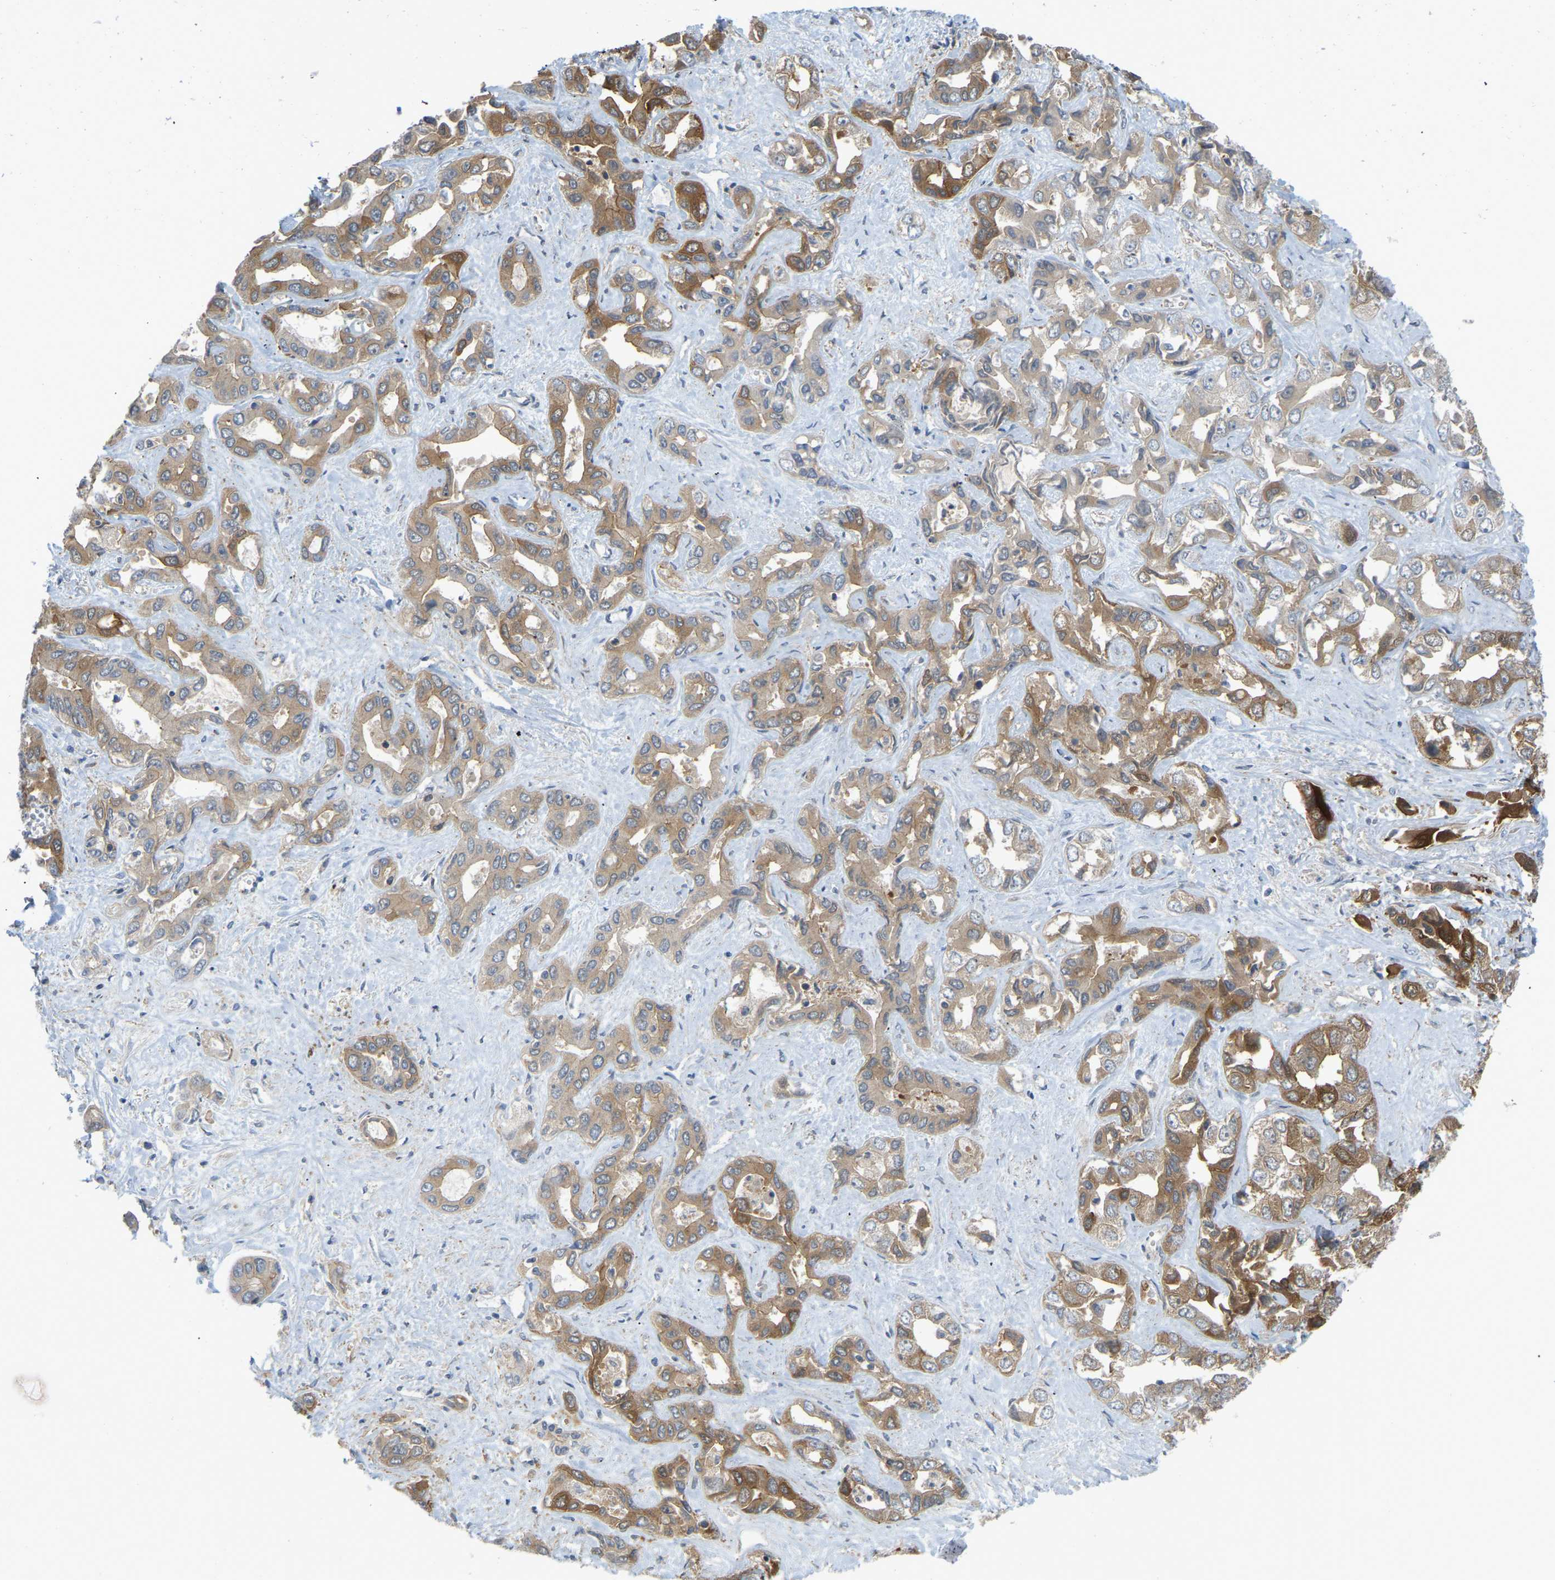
{"staining": {"intensity": "strong", "quantity": ">75%", "location": "cytoplasmic/membranous"}, "tissue": "liver cancer", "cell_type": "Tumor cells", "image_type": "cancer", "snomed": [{"axis": "morphology", "description": "Cholangiocarcinoma"}, {"axis": "topography", "description": "Liver"}], "caption": "Immunohistochemical staining of human liver cancer displays high levels of strong cytoplasmic/membranous protein staining in approximately >75% of tumor cells. The staining is performed using DAB (3,3'-diaminobenzidine) brown chromogen to label protein expression. The nuclei are counter-stained blue using hematoxylin.", "gene": "SERPINB5", "patient": {"sex": "female", "age": 52}}